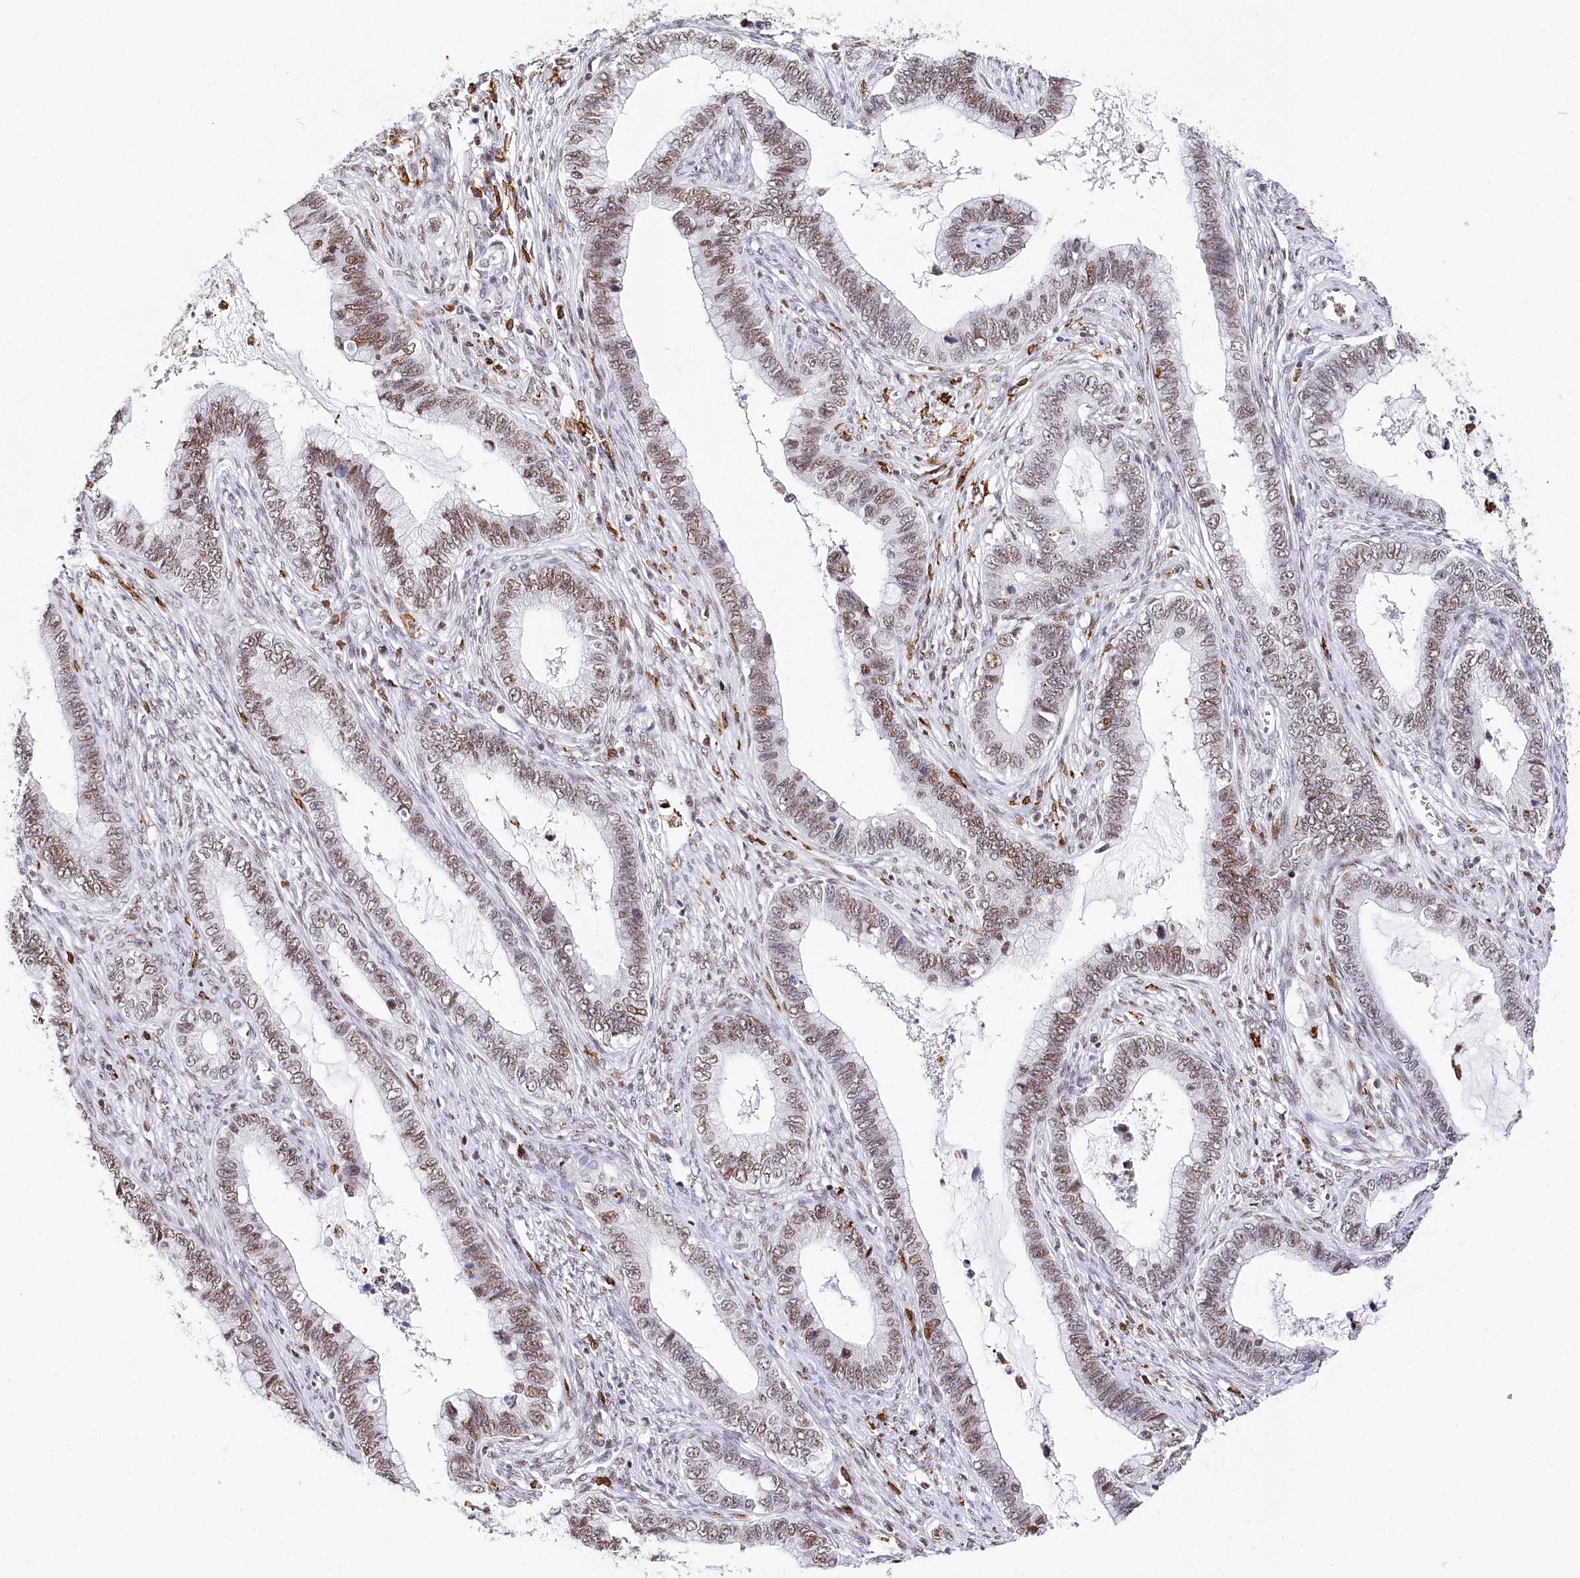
{"staining": {"intensity": "weak", "quantity": ">75%", "location": "nuclear"}, "tissue": "cervical cancer", "cell_type": "Tumor cells", "image_type": "cancer", "snomed": [{"axis": "morphology", "description": "Adenocarcinoma, NOS"}, {"axis": "topography", "description": "Cervix"}], "caption": "About >75% of tumor cells in human cervical adenocarcinoma display weak nuclear protein expression as visualized by brown immunohistochemical staining.", "gene": "BARD1", "patient": {"sex": "female", "age": 44}}